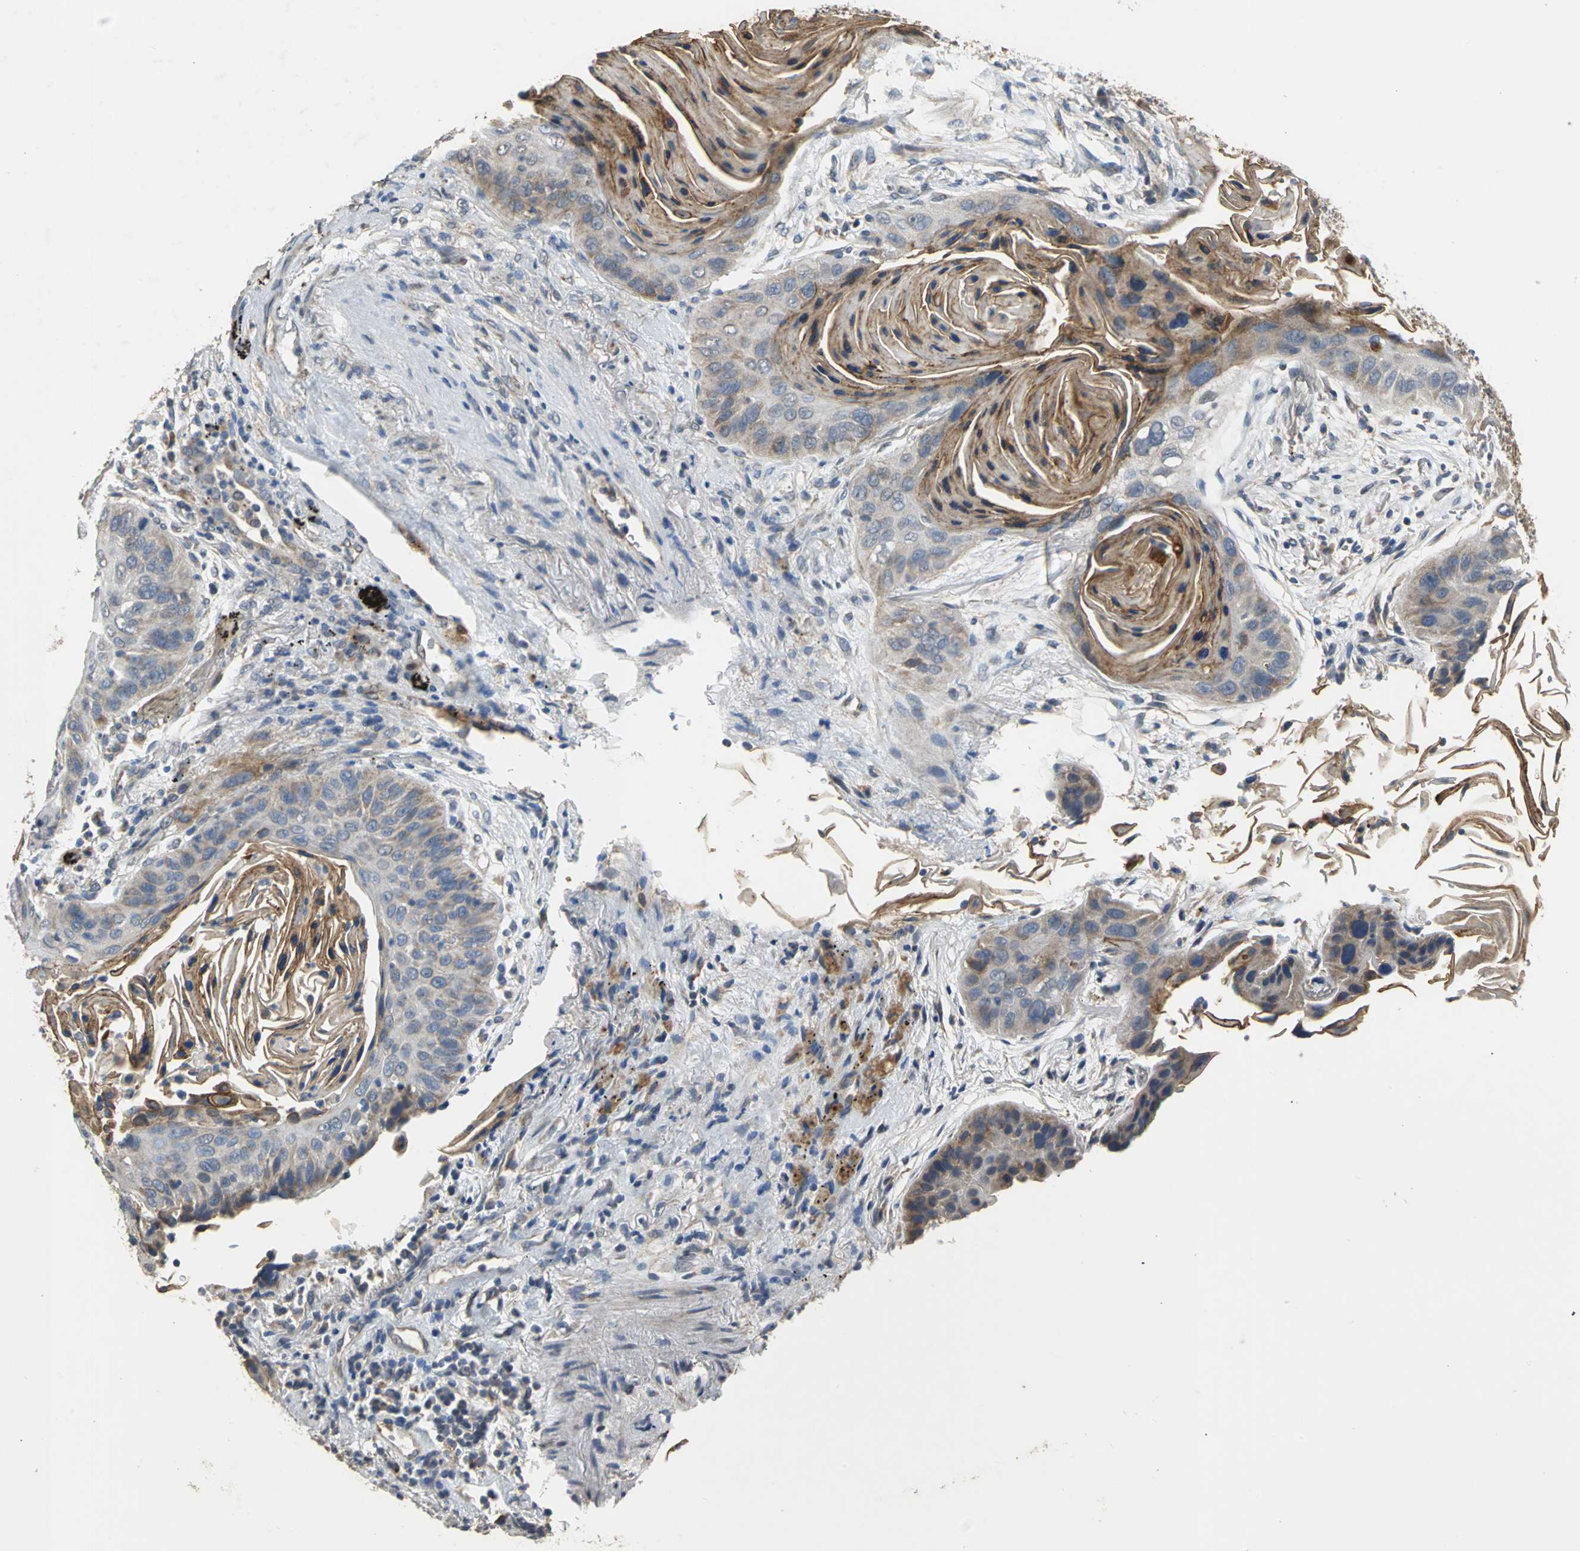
{"staining": {"intensity": "weak", "quantity": ">75%", "location": "cytoplasmic/membranous"}, "tissue": "lung cancer", "cell_type": "Tumor cells", "image_type": "cancer", "snomed": [{"axis": "morphology", "description": "Squamous cell carcinoma, NOS"}, {"axis": "topography", "description": "Lung"}], "caption": "Lung squamous cell carcinoma was stained to show a protein in brown. There is low levels of weak cytoplasmic/membranous expression in about >75% of tumor cells.", "gene": "NDUFB5", "patient": {"sex": "female", "age": 67}}